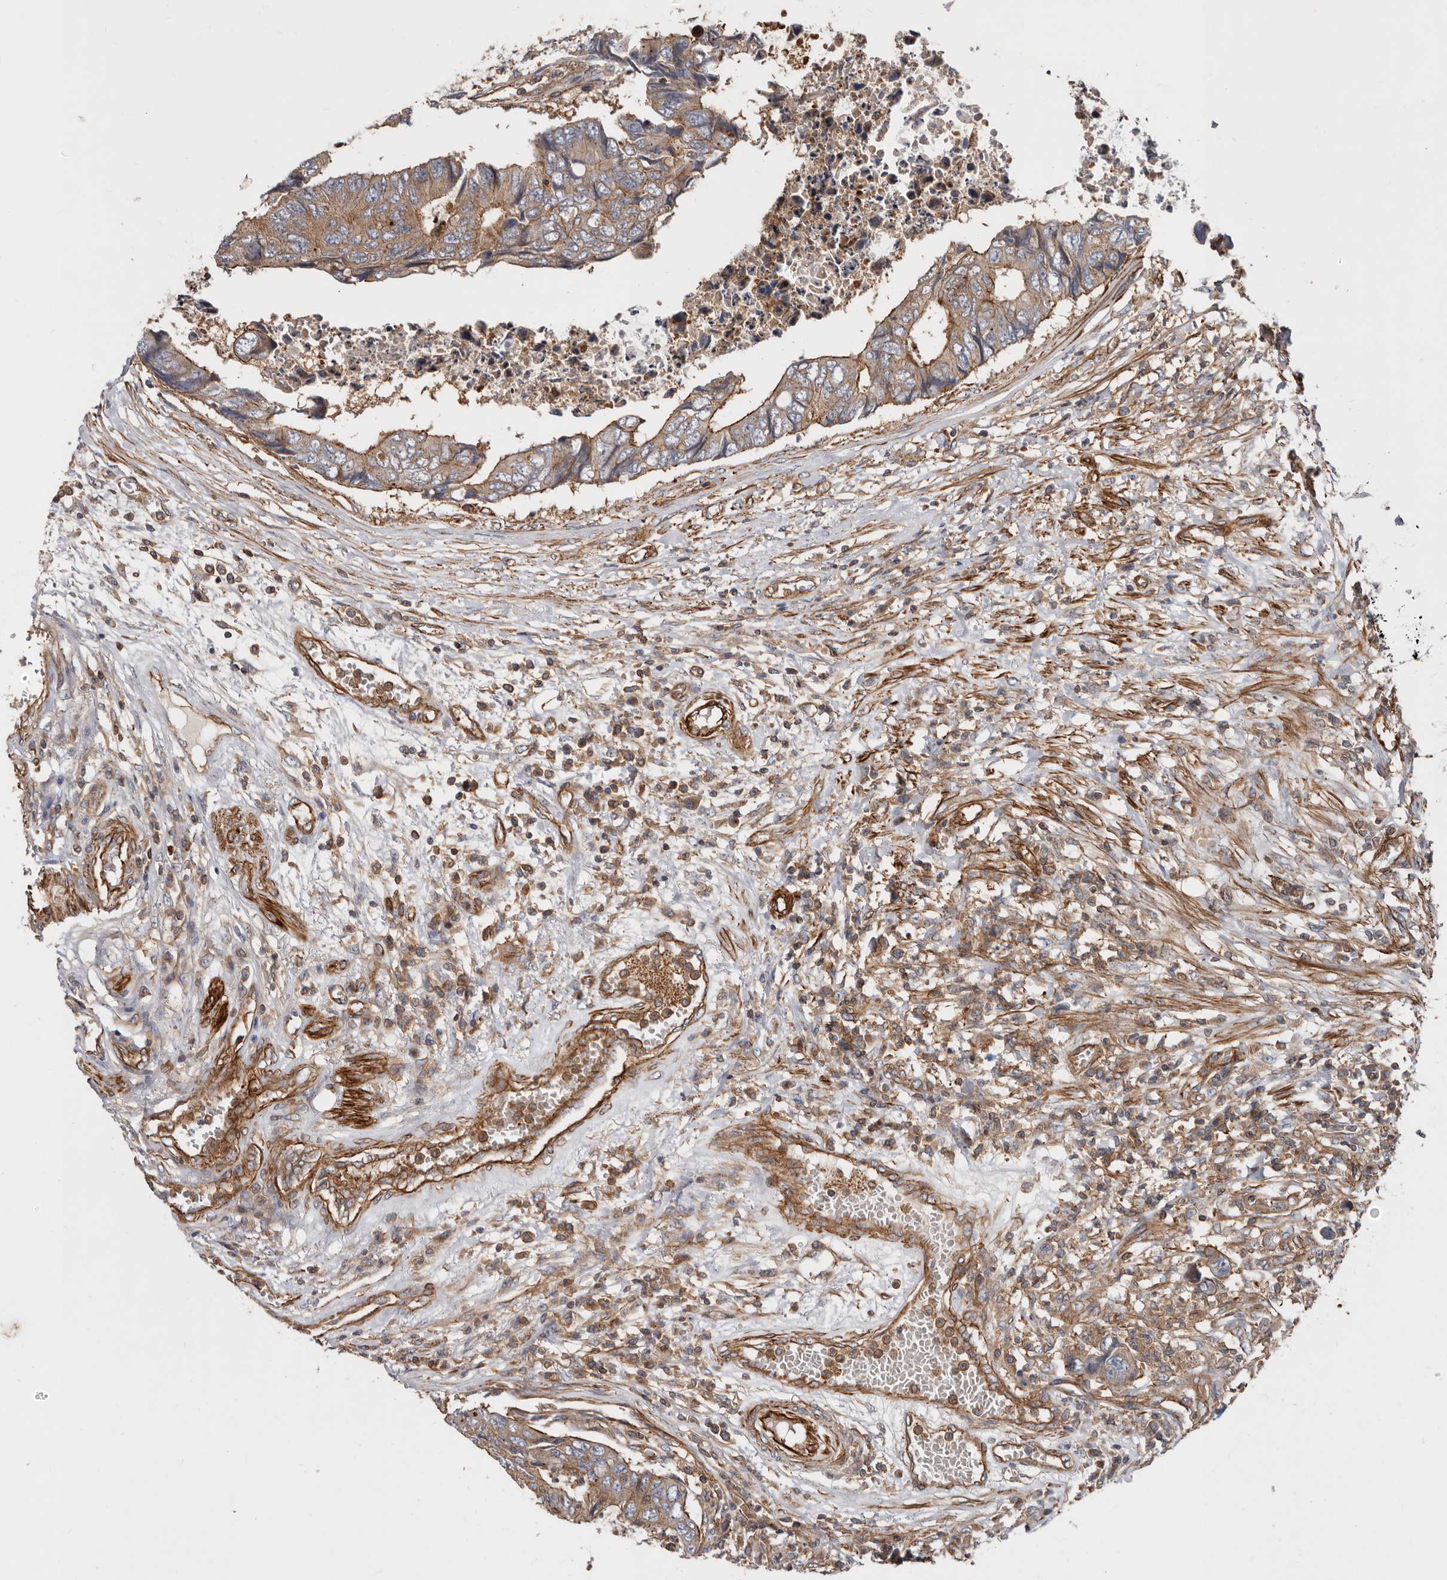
{"staining": {"intensity": "moderate", "quantity": ">75%", "location": "cytoplasmic/membranous"}, "tissue": "colorectal cancer", "cell_type": "Tumor cells", "image_type": "cancer", "snomed": [{"axis": "morphology", "description": "Adenocarcinoma, NOS"}, {"axis": "topography", "description": "Rectum"}], "caption": "Colorectal adenocarcinoma stained for a protein shows moderate cytoplasmic/membranous positivity in tumor cells.", "gene": "TMC7", "patient": {"sex": "male", "age": 84}}